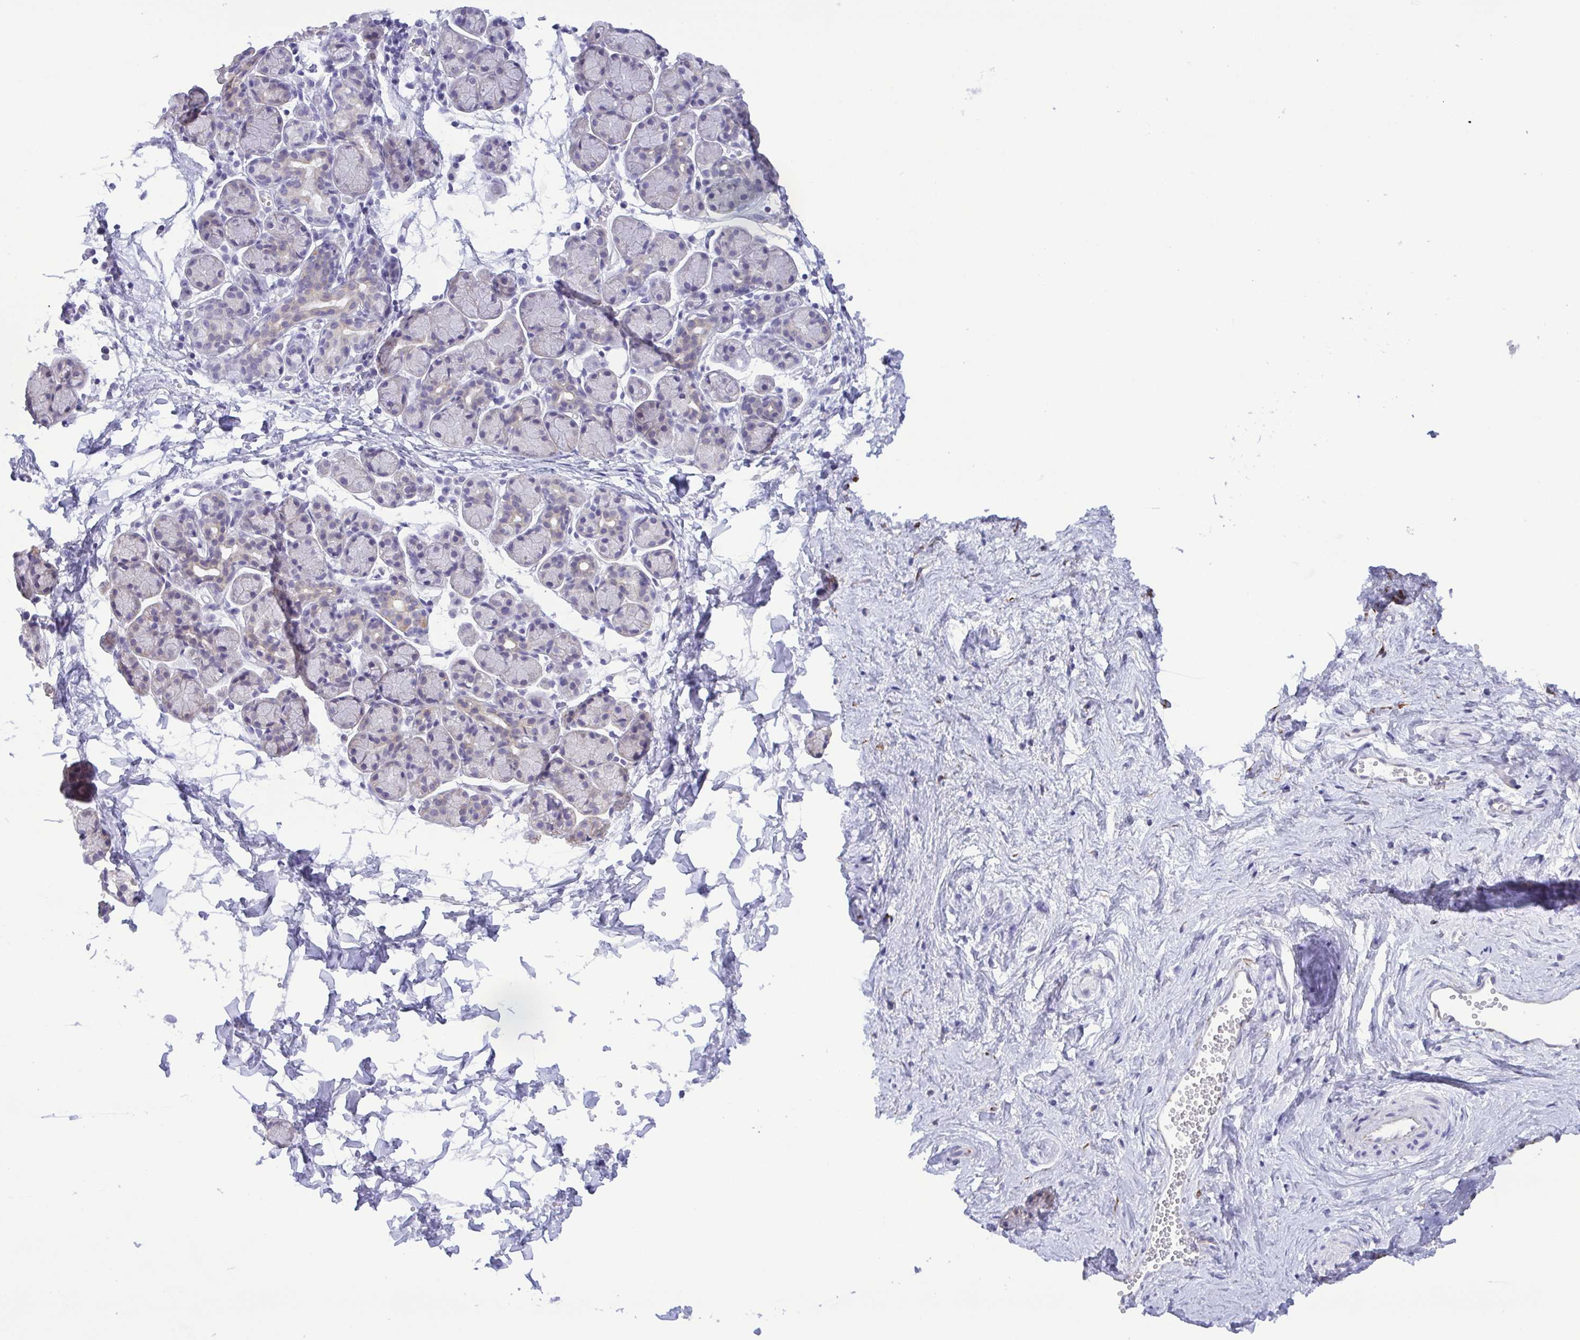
{"staining": {"intensity": "negative", "quantity": "none", "location": "none"}, "tissue": "salivary gland", "cell_type": "Glandular cells", "image_type": "normal", "snomed": [{"axis": "morphology", "description": "Normal tissue, NOS"}, {"axis": "morphology", "description": "Inflammation, NOS"}, {"axis": "topography", "description": "Lymph node"}, {"axis": "topography", "description": "Salivary gland"}], "caption": "This image is of benign salivary gland stained with IHC to label a protein in brown with the nuclei are counter-stained blue. There is no positivity in glandular cells. (DAB (3,3'-diaminobenzidine) immunohistochemistry (IHC), high magnification).", "gene": "MYL7", "patient": {"sex": "male", "age": 3}}